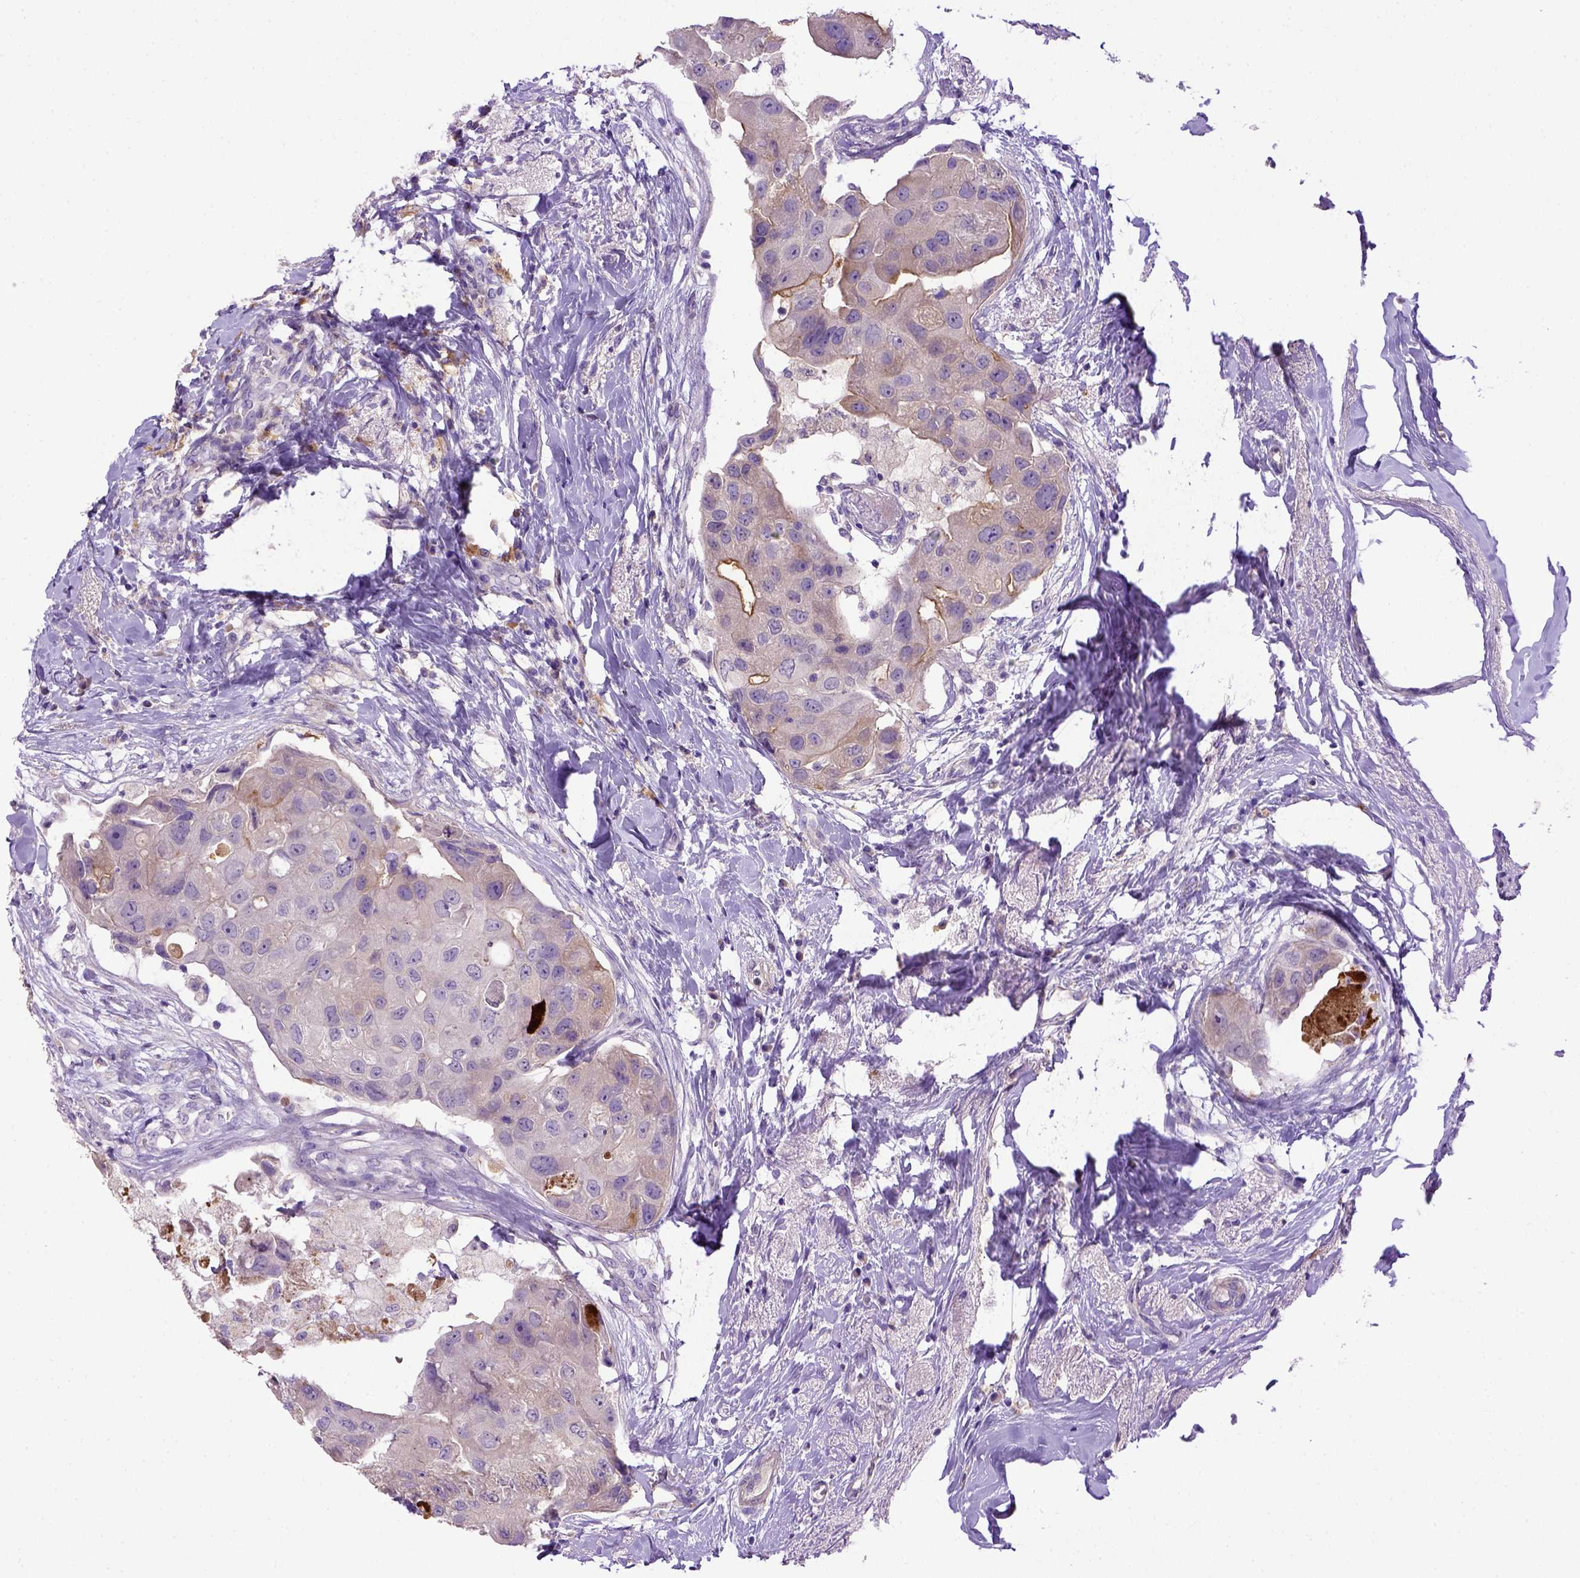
{"staining": {"intensity": "negative", "quantity": "none", "location": "none"}, "tissue": "breast cancer", "cell_type": "Tumor cells", "image_type": "cancer", "snomed": [{"axis": "morphology", "description": "Duct carcinoma"}, {"axis": "topography", "description": "Breast"}], "caption": "IHC of human breast cancer exhibits no positivity in tumor cells.", "gene": "ADAM12", "patient": {"sex": "female", "age": 43}}